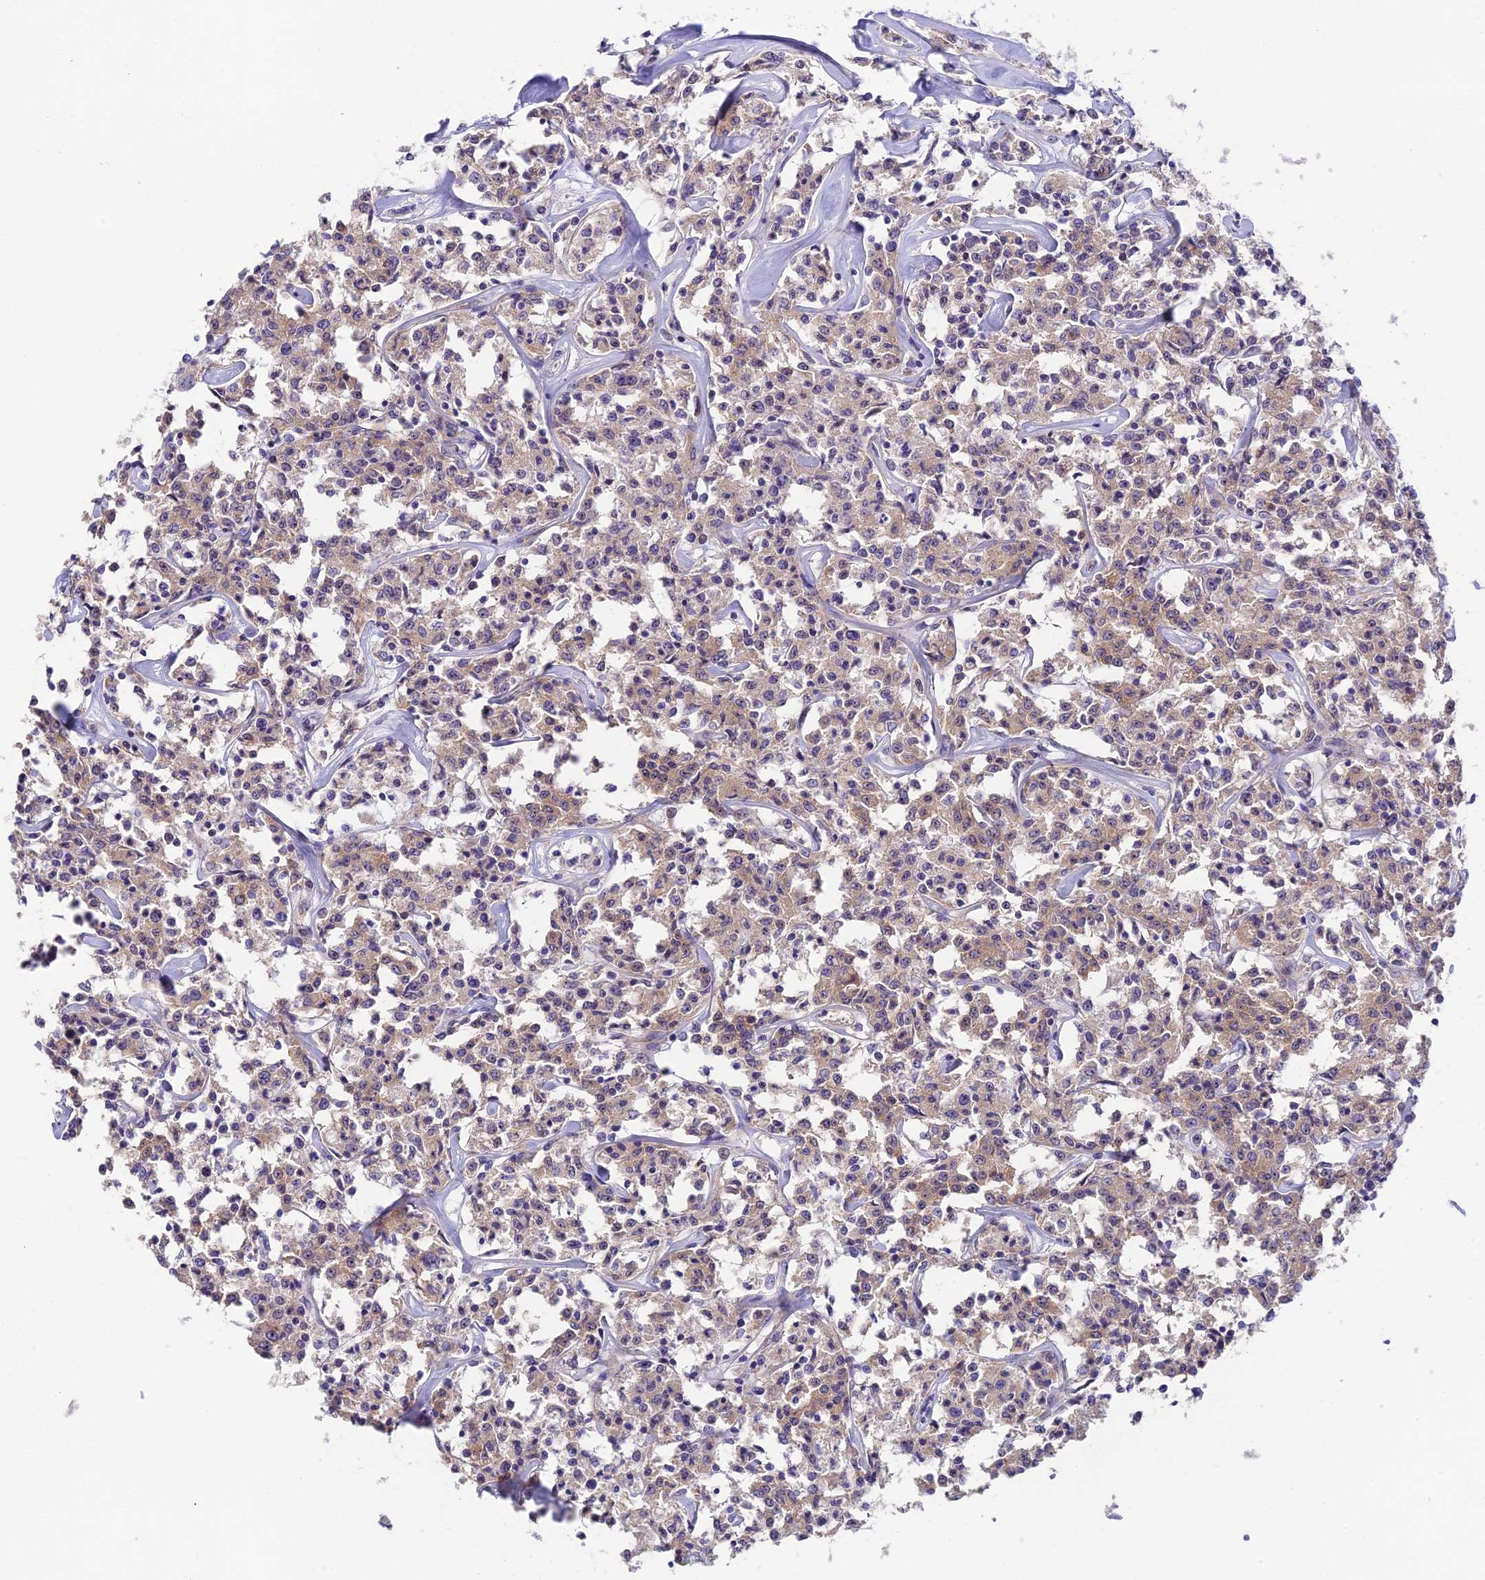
{"staining": {"intensity": "weak", "quantity": "25%-75%", "location": "cytoplasmic/membranous"}, "tissue": "lymphoma", "cell_type": "Tumor cells", "image_type": "cancer", "snomed": [{"axis": "morphology", "description": "Malignant lymphoma, non-Hodgkin's type, Low grade"}, {"axis": "topography", "description": "Small intestine"}], "caption": "DAB (3,3'-diaminobenzidine) immunohistochemical staining of lymphoma shows weak cytoplasmic/membranous protein expression in approximately 25%-75% of tumor cells.", "gene": "DUSP29", "patient": {"sex": "female", "age": 59}}